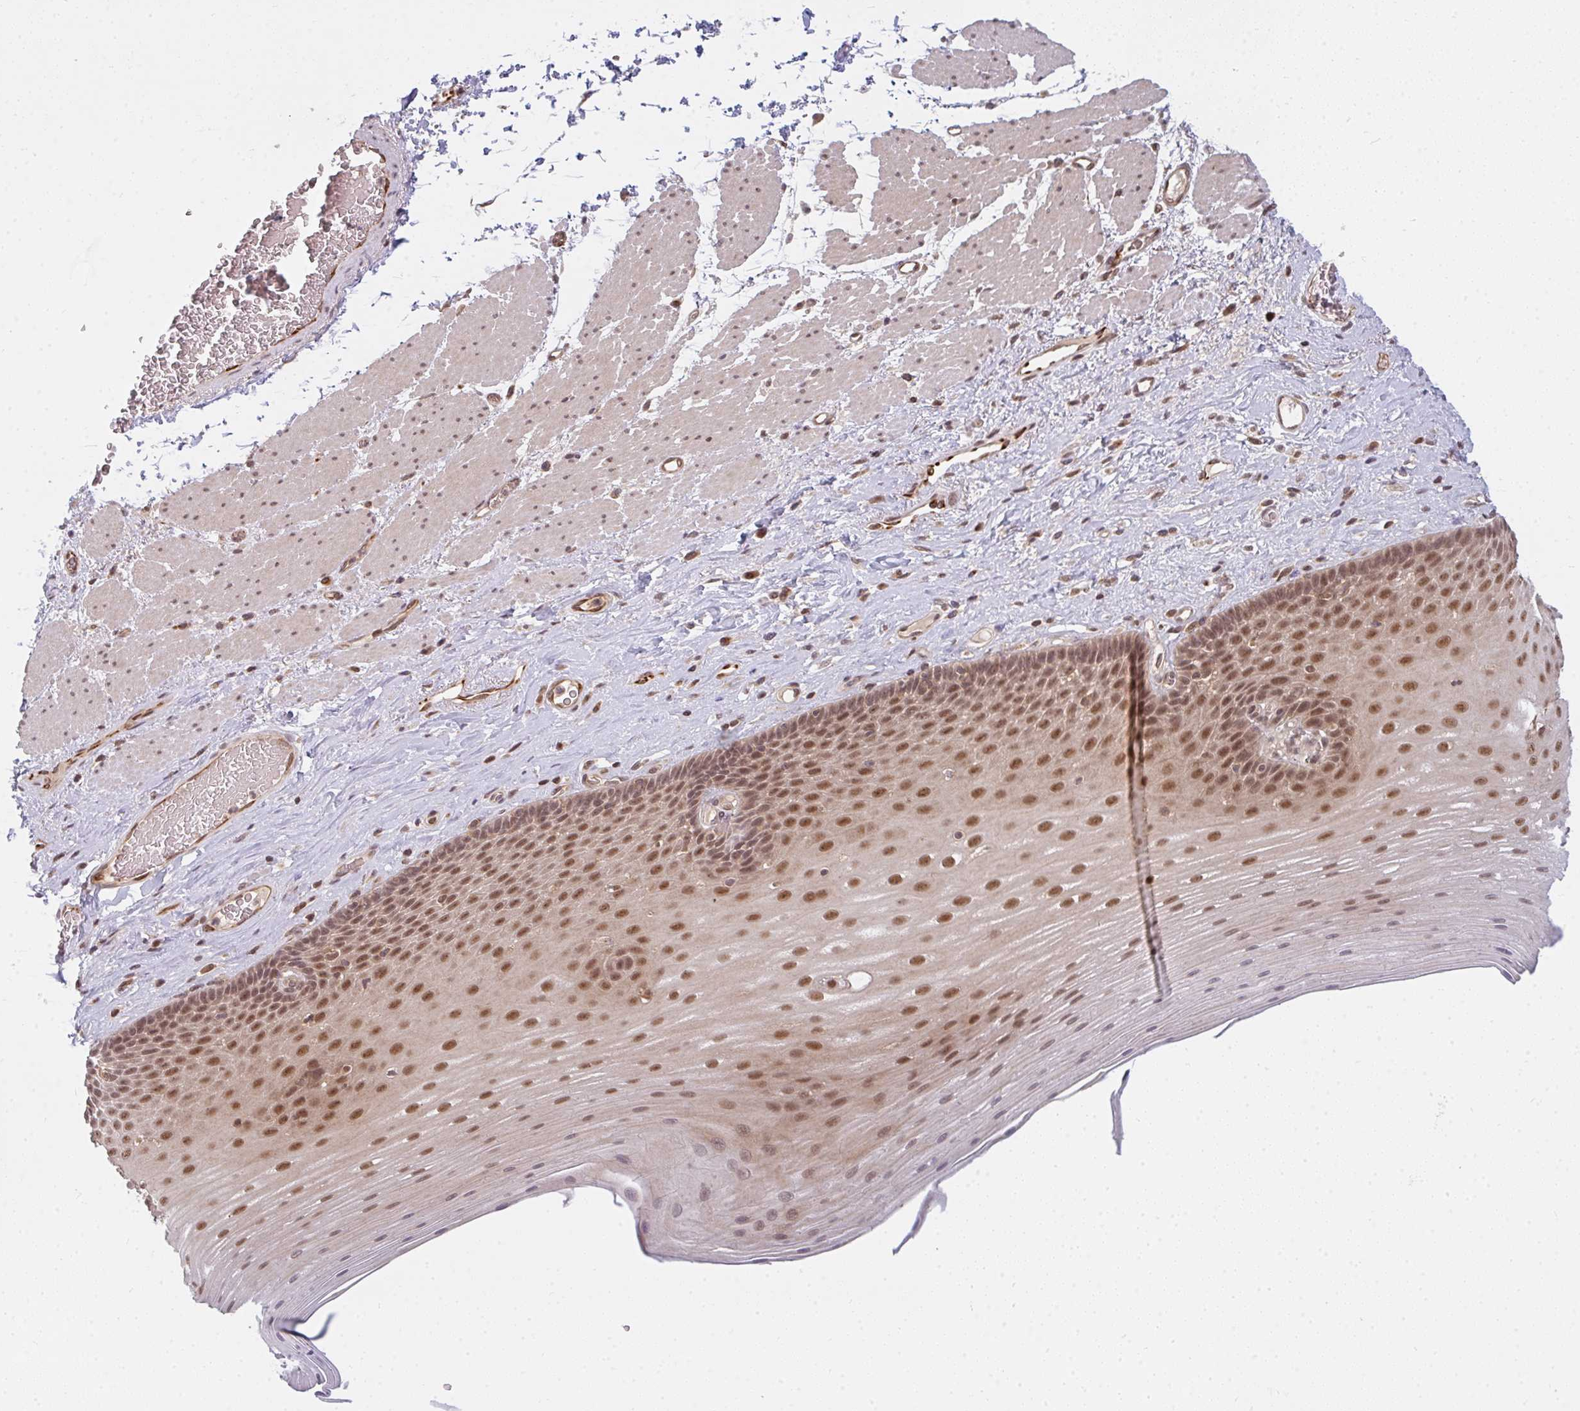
{"staining": {"intensity": "moderate", "quantity": ">75%", "location": "nuclear"}, "tissue": "esophagus", "cell_type": "Squamous epithelial cells", "image_type": "normal", "snomed": [{"axis": "morphology", "description": "Normal tissue, NOS"}, {"axis": "topography", "description": "Esophagus"}], "caption": "Protein expression analysis of normal human esophagus reveals moderate nuclear staining in about >75% of squamous epithelial cells. The protein is shown in brown color, while the nuclei are stained blue.", "gene": "GTF3C6", "patient": {"sex": "male", "age": 62}}